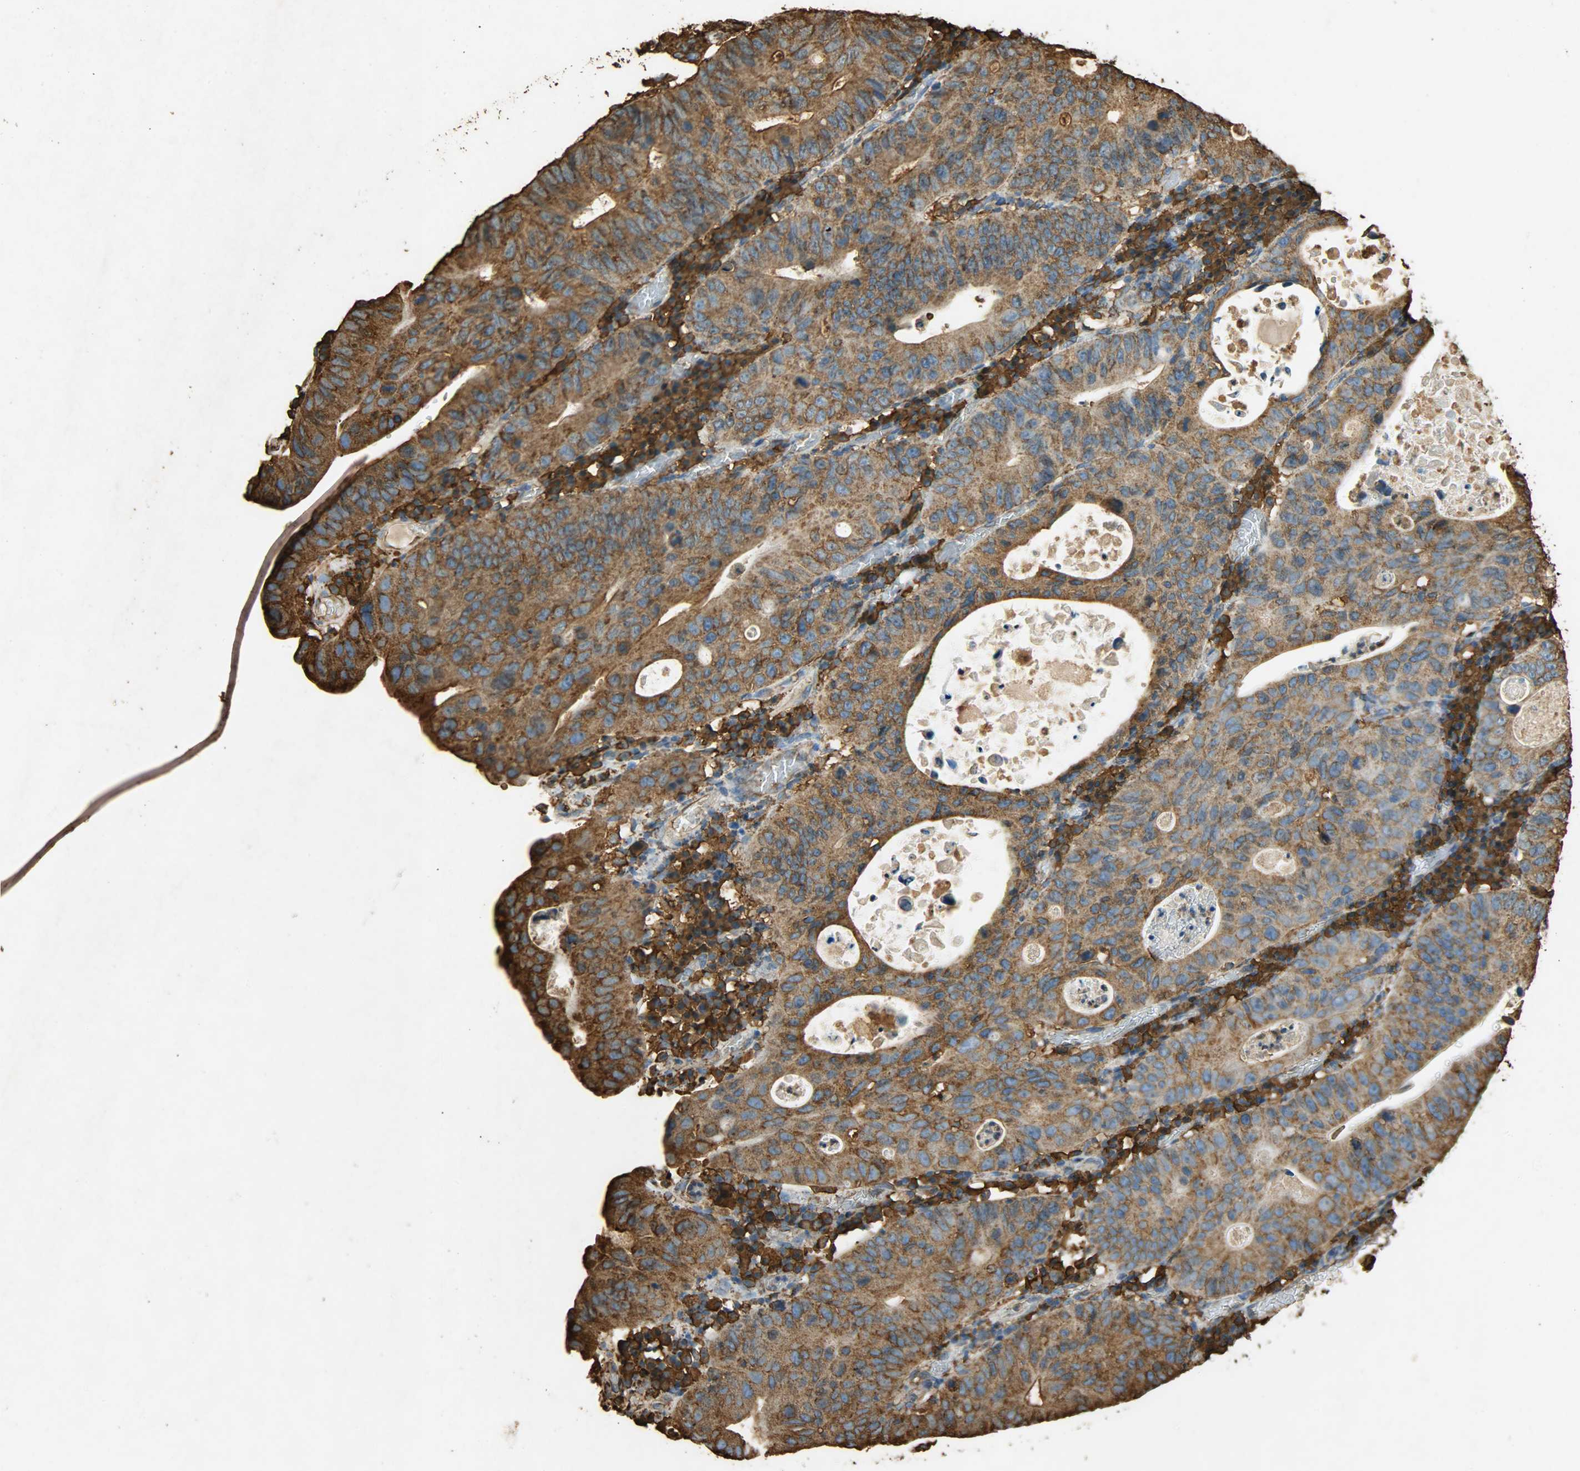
{"staining": {"intensity": "moderate", "quantity": ">75%", "location": "cytoplasmic/membranous"}, "tissue": "stomach cancer", "cell_type": "Tumor cells", "image_type": "cancer", "snomed": [{"axis": "morphology", "description": "Adenocarcinoma, NOS"}, {"axis": "topography", "description": "Stomach"}], "caption": "High-power microscopy captured an IHC image of stomach cancer, revealing moderate cytoplasmic/membranous staining in approximately >75% of tumor cells.", "gene": "HSP90B1", "patient": {"sex": "male", "age": 59}}